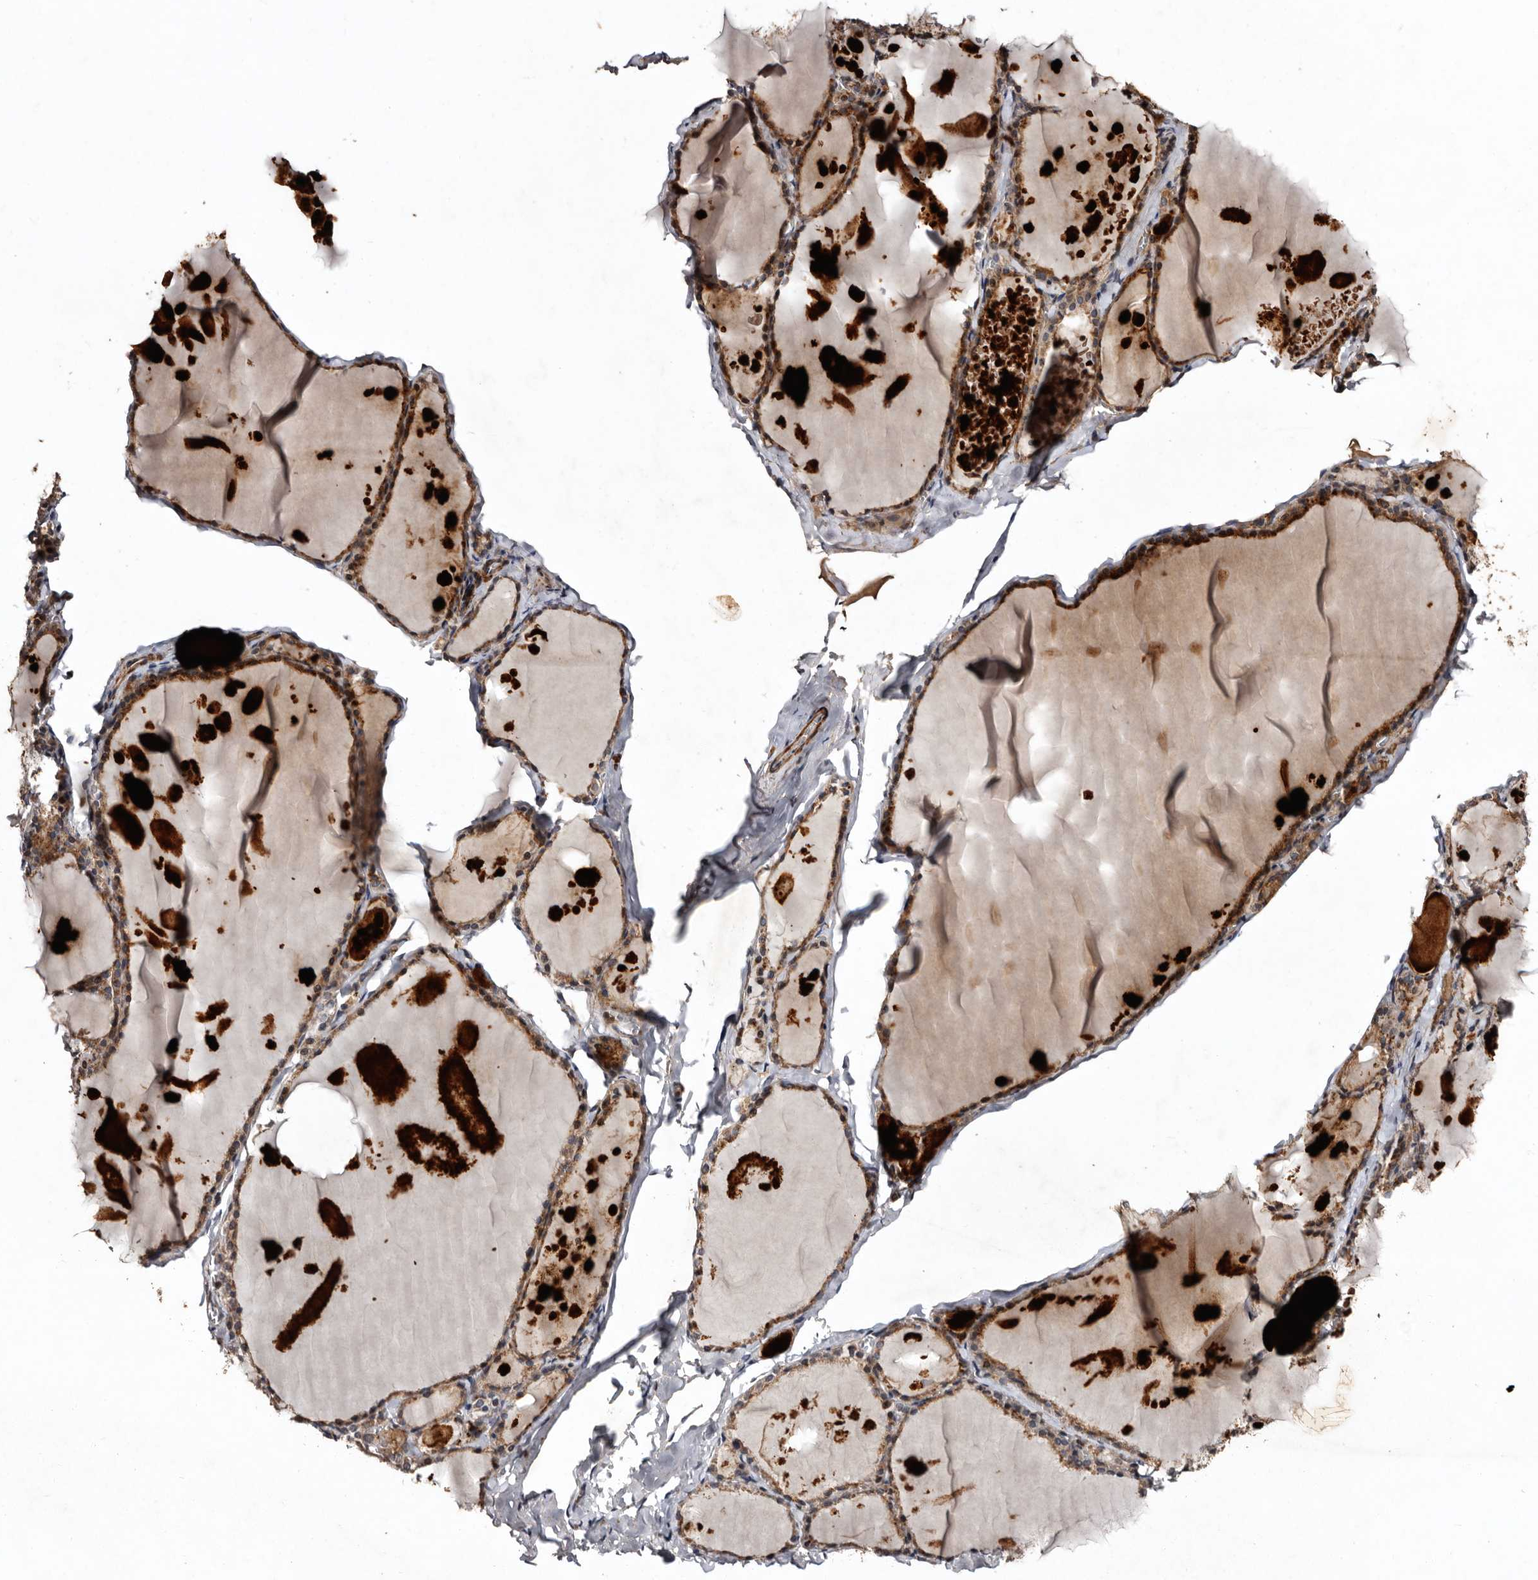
{"staining": {"intensity": "moderate", "quantity": ">75%", "location": "cytoplasmic/membranous"}, "tissue": "thyroid gland", "cell_type": "Glandular cells", "image_type": "normal", "snomed": [{"axis": "morphology", "description": "Normal tissue, NOS"}, {"axis": "topography", "description": "Thyroid gland"}], "caption": "Moderate cytoplasmic/membranous expression is appreciated in approximately >75% of glandular cells in normal thyroid gland.", "gene": "PRKD3", "patient": {"sex": "male", "age": 56}}